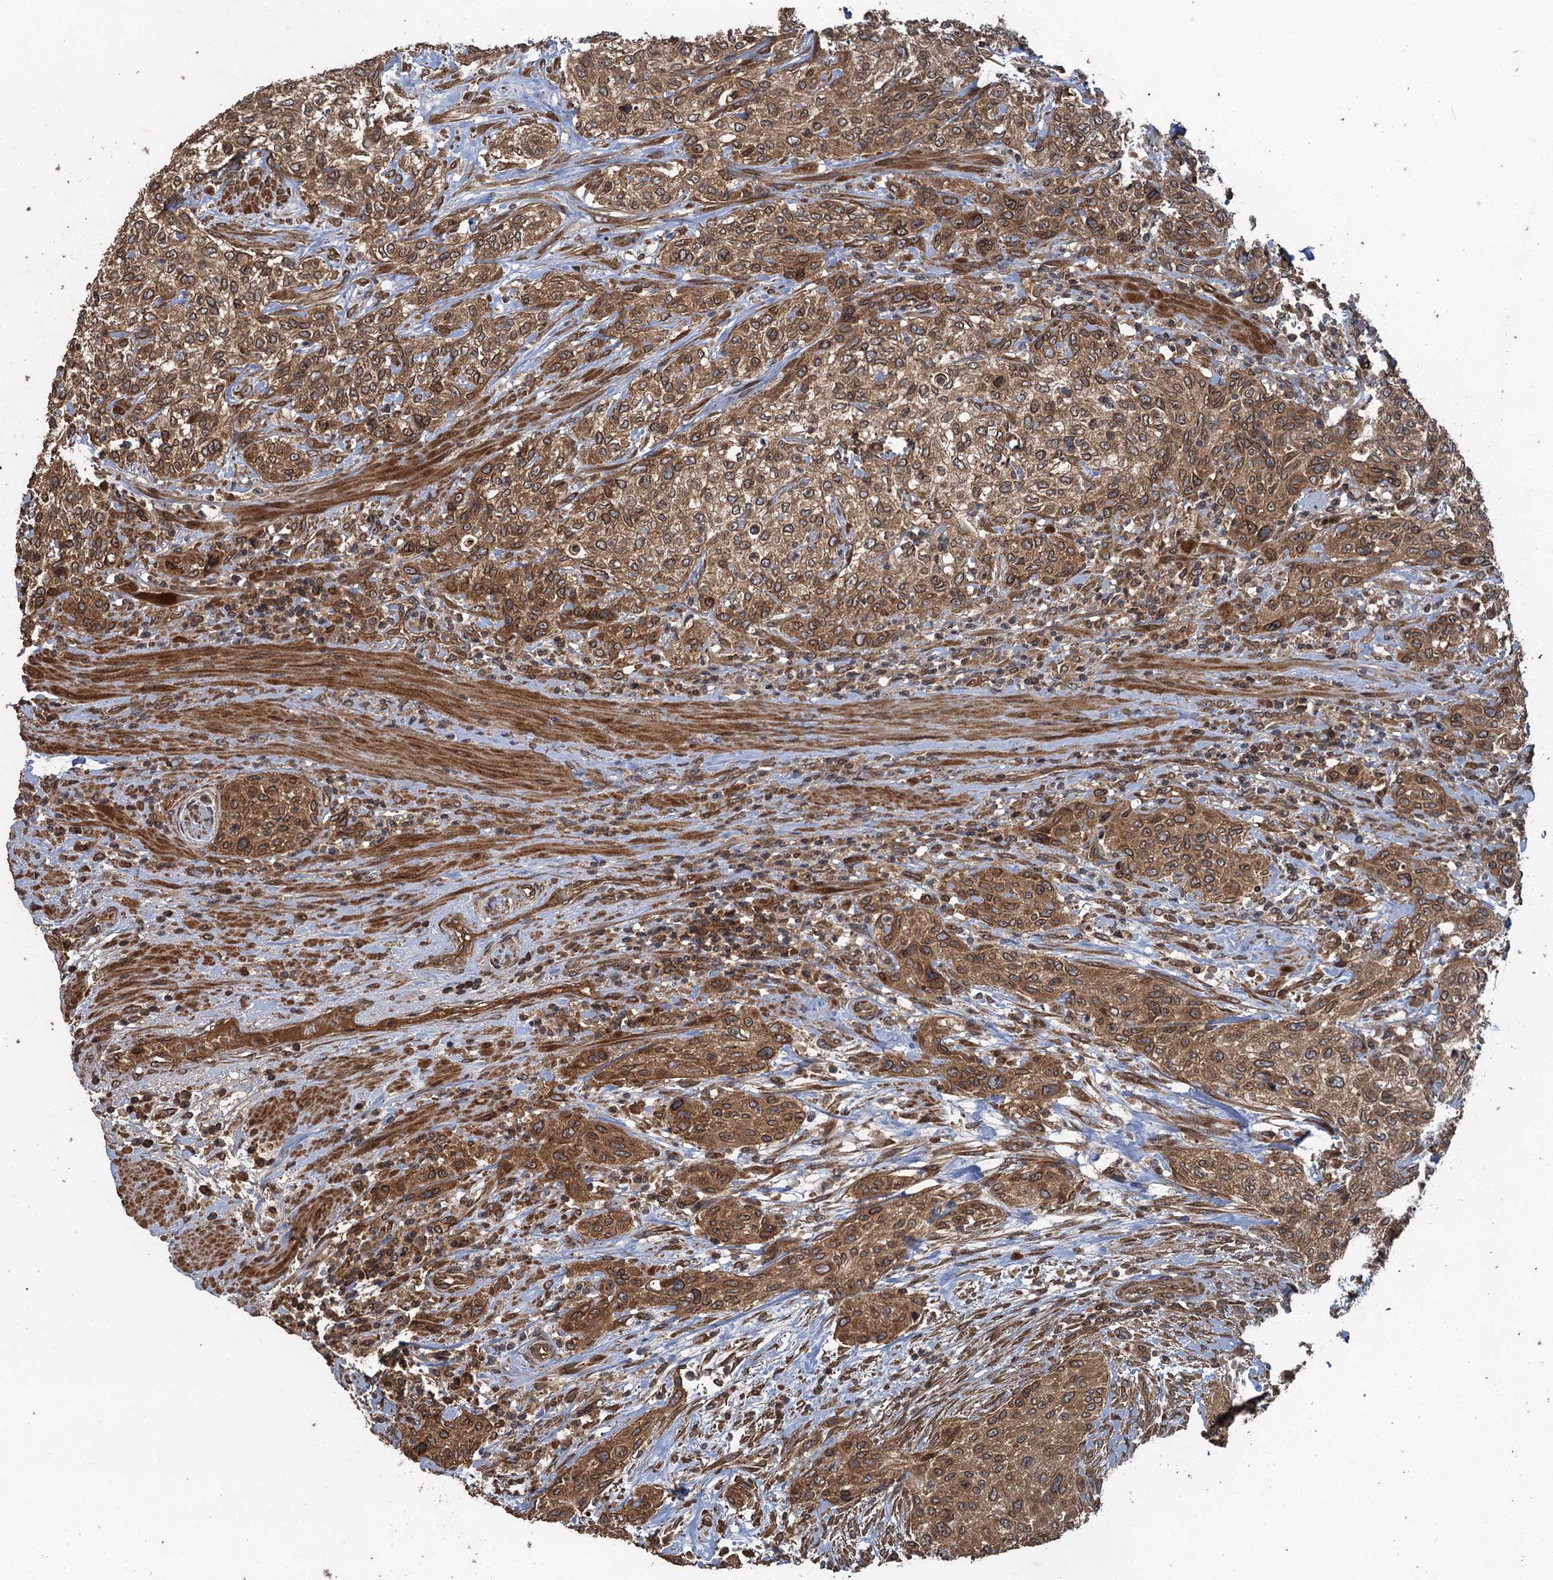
{"staining": {"intensity": "moderate", "quantity": ">75%", "location": "cytoplasmic/membranous,nuclear"}, "tissue": "urothelial cancer", "cell_type": "Tumor cells", "image_type": "cancer", "snomed": [{"axis": "morphology", "description": "Normal tissue, NOS"}, {"axis": "morphology", "description": "Urothelial carcinoma, NOS"}, {"axis": "topography", "description": "Urinary bladder"}, {"axis": "topography", "description": "Peripheral nerve tissue"}], "caption": "This micrograph demonstrates transitional cell carcinoma stained with immunohistochemistry to label a protein in brown. The cytoplasmic/membranous and nuclear of tumor cells show moderate positivity for the protein. Nuclei are counter-stained blue.", "gene": "GLE1", "patient": {"sex": "male", "age": 35}}